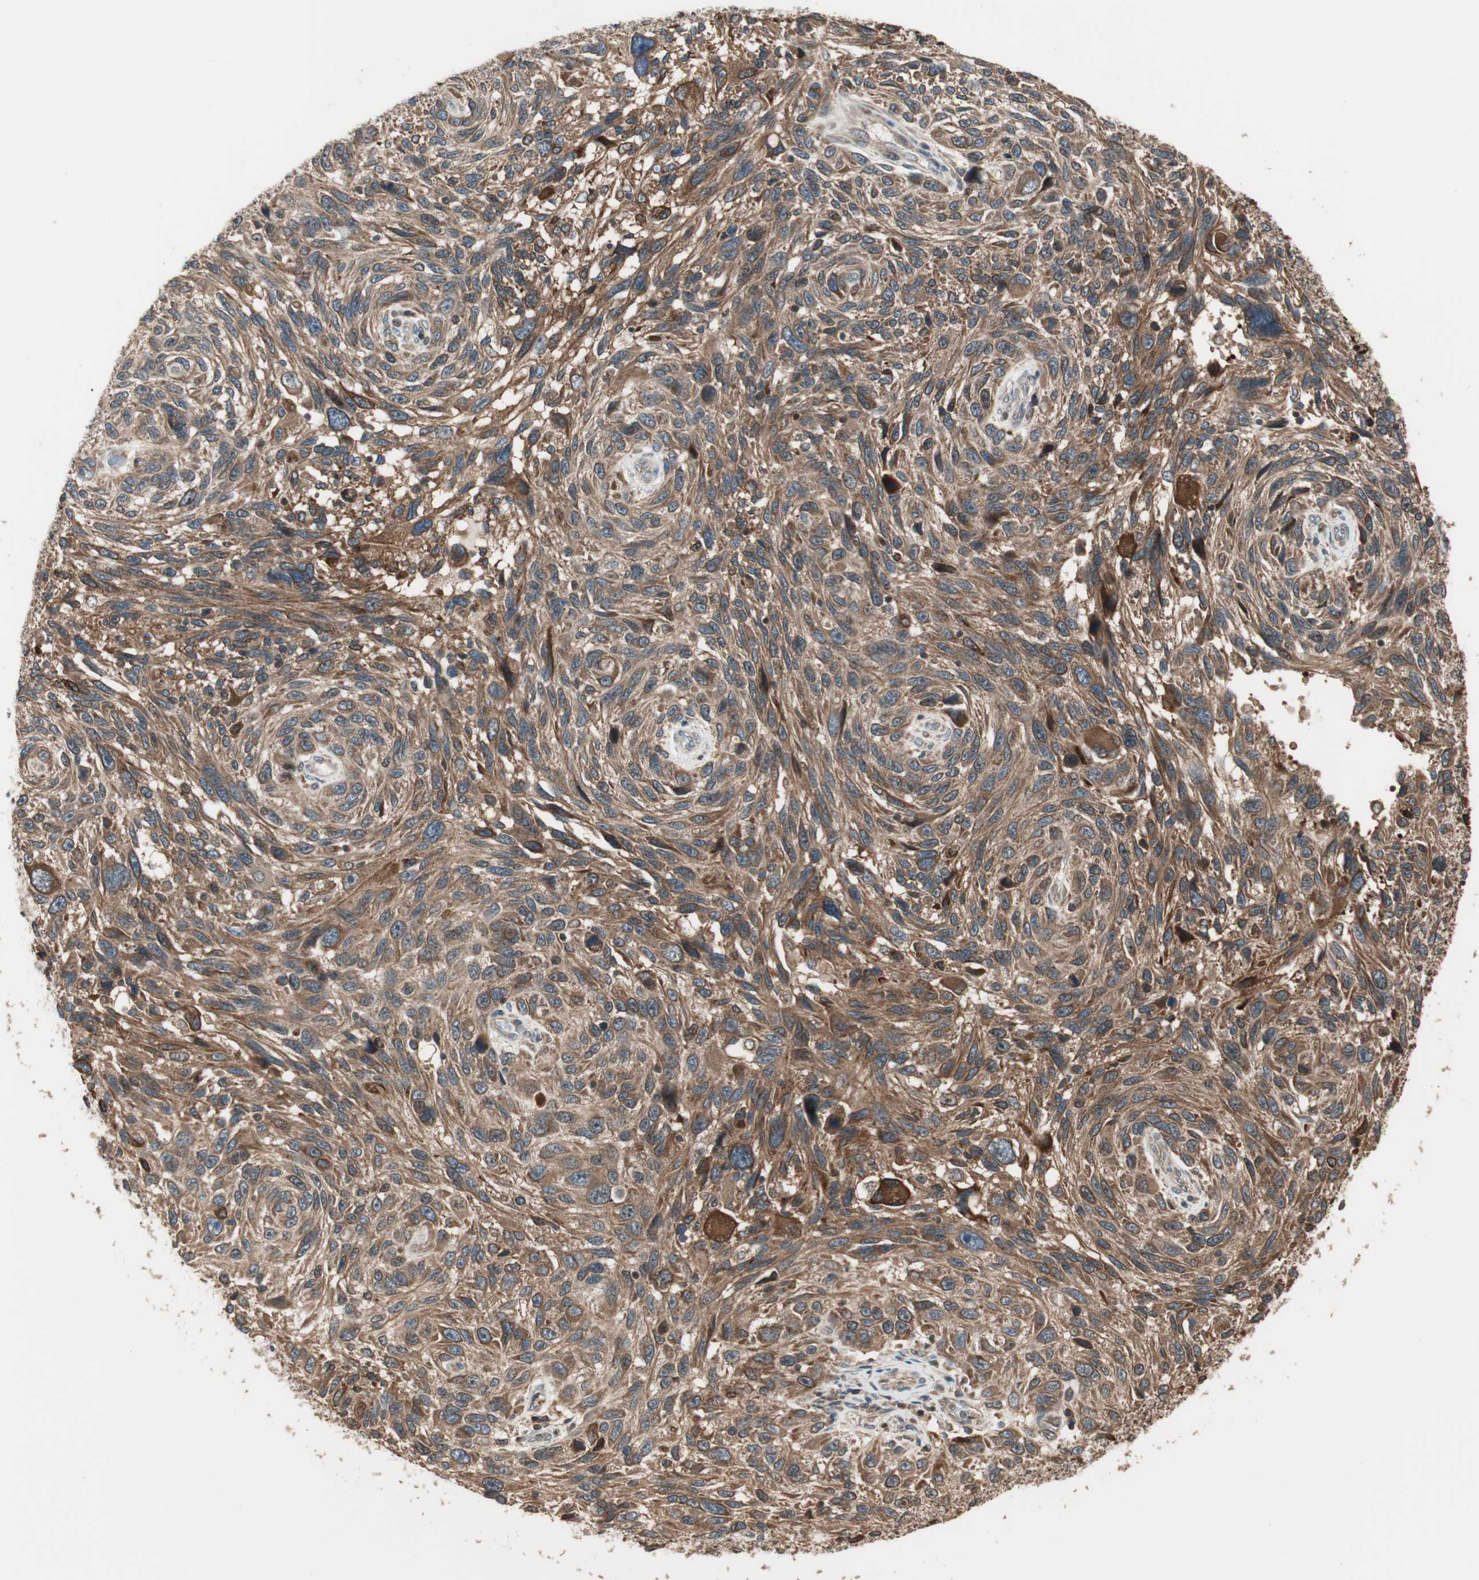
{"staining": {"intensity": "moderate", "quantity": ">75%", "location": "cytoplasmic/membranous"}, "tissue": "melanoma", "cell_type": "Tumor cells", "image_type": "cancer", "snomed": [{"axis": "morphology", "description": "Malignant melanoma, NOS"}, {"axis": "topography", "description": "Skin"}], "caption": "Human malignant melanoma stained with a protein marker demonstrates moderate staining in tumor cells.", "gene": "ATP6AP2", "patient": {"sex": "male", "age": 53}}